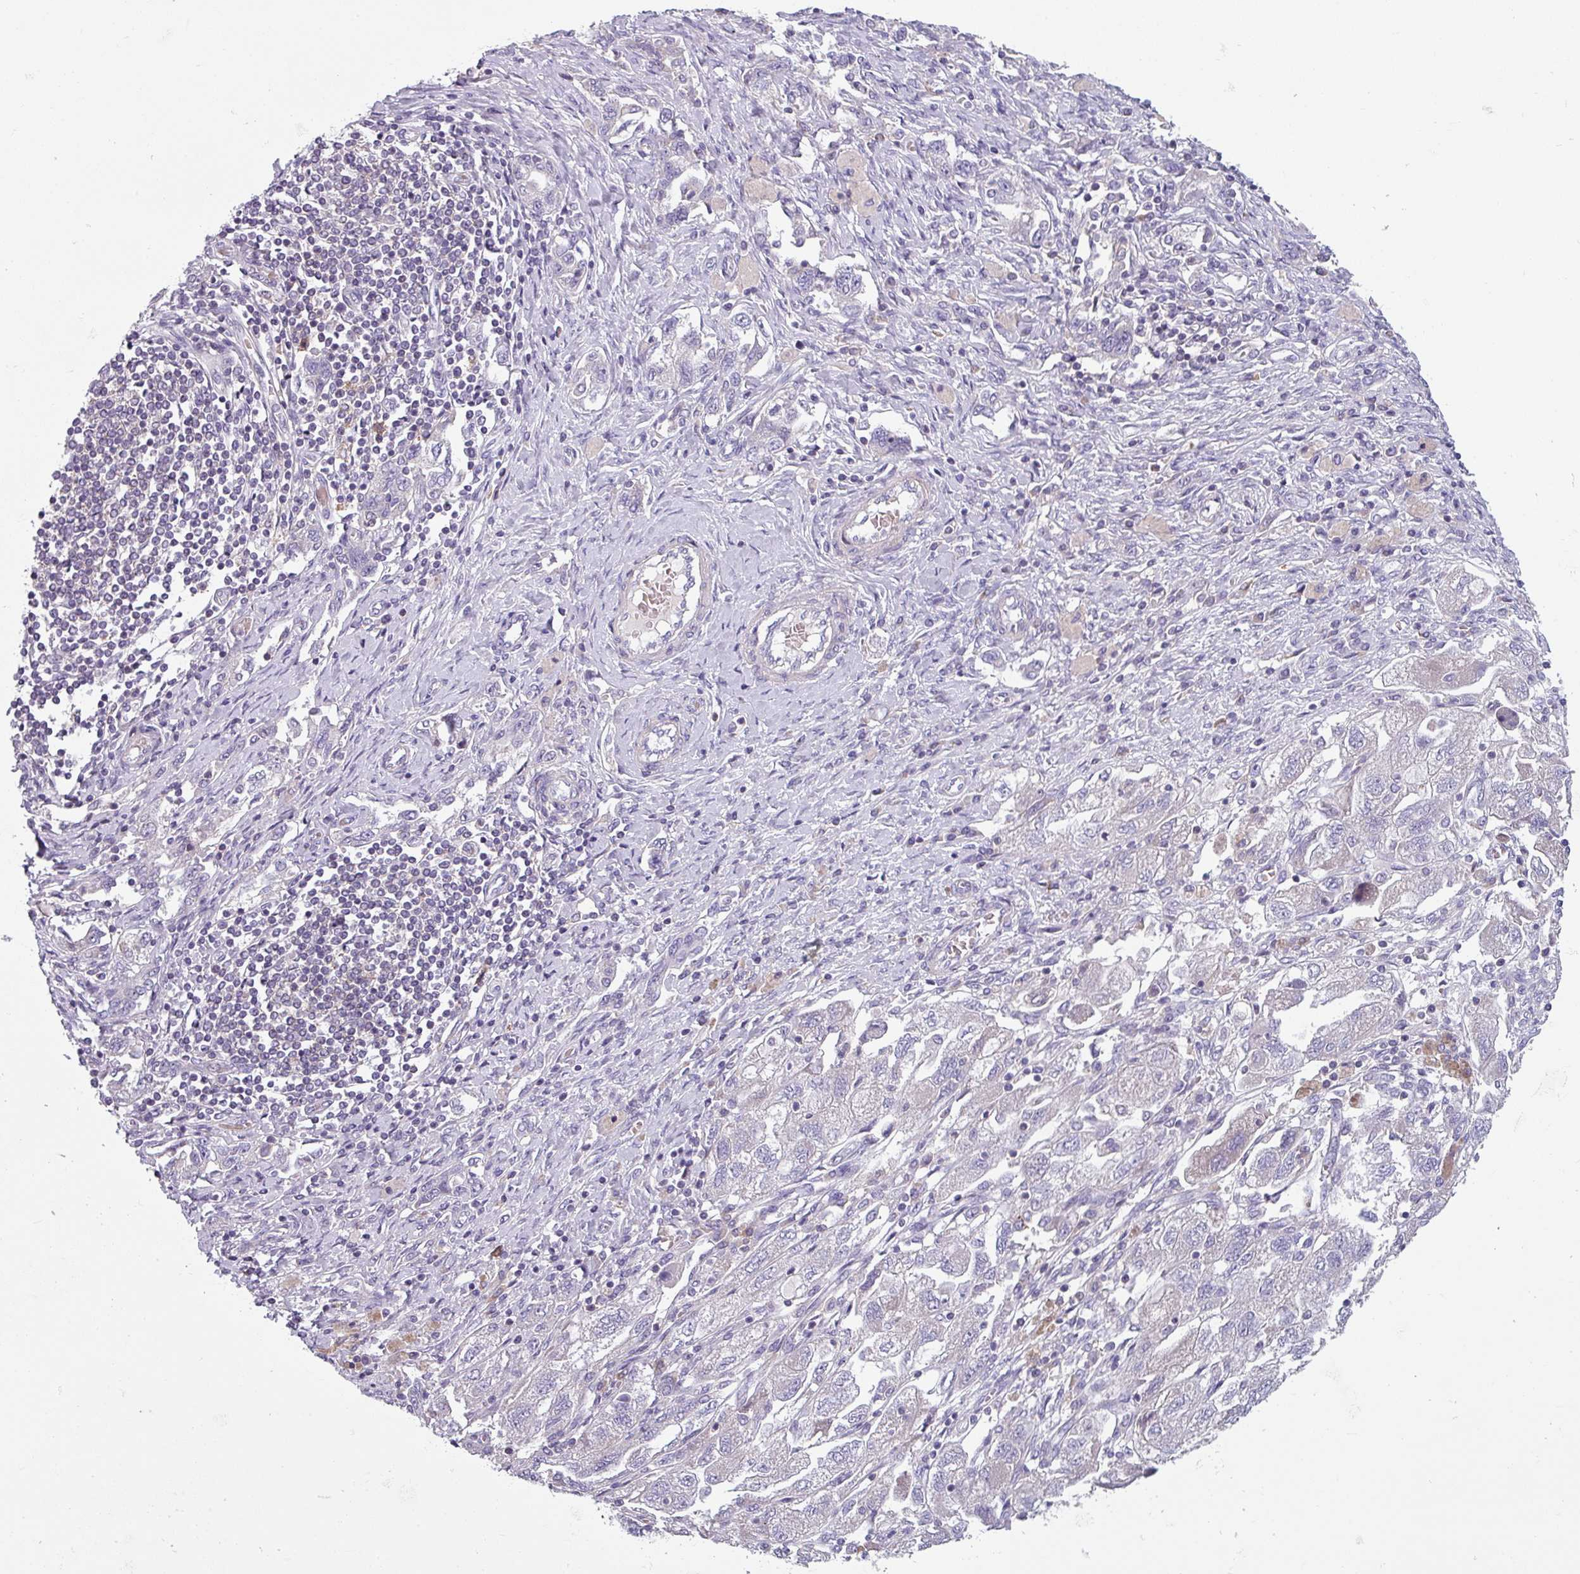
{"staining": {"intensity": "negative", "quantity": "none", "location": "none"}, "tissue": "ovarian cancer", "cell_type": "Tumor cells", "image_type": "cancer", "snomed": [{"axis": "morphology", "description": "Carcinoma, NOS"}, {"axis": "morphology", "description": "Cystadenocarcinoma, serous, NOS"}, {"axis": "topography", "description": "Ovary"}], "caption": "Human ovarian cancer (carcinoma) stained for a protein using IHC demonstrates no positivity in tumor cells.", "gene": "TMEM132A", "patient": {"sex": "female", "age": 69}}